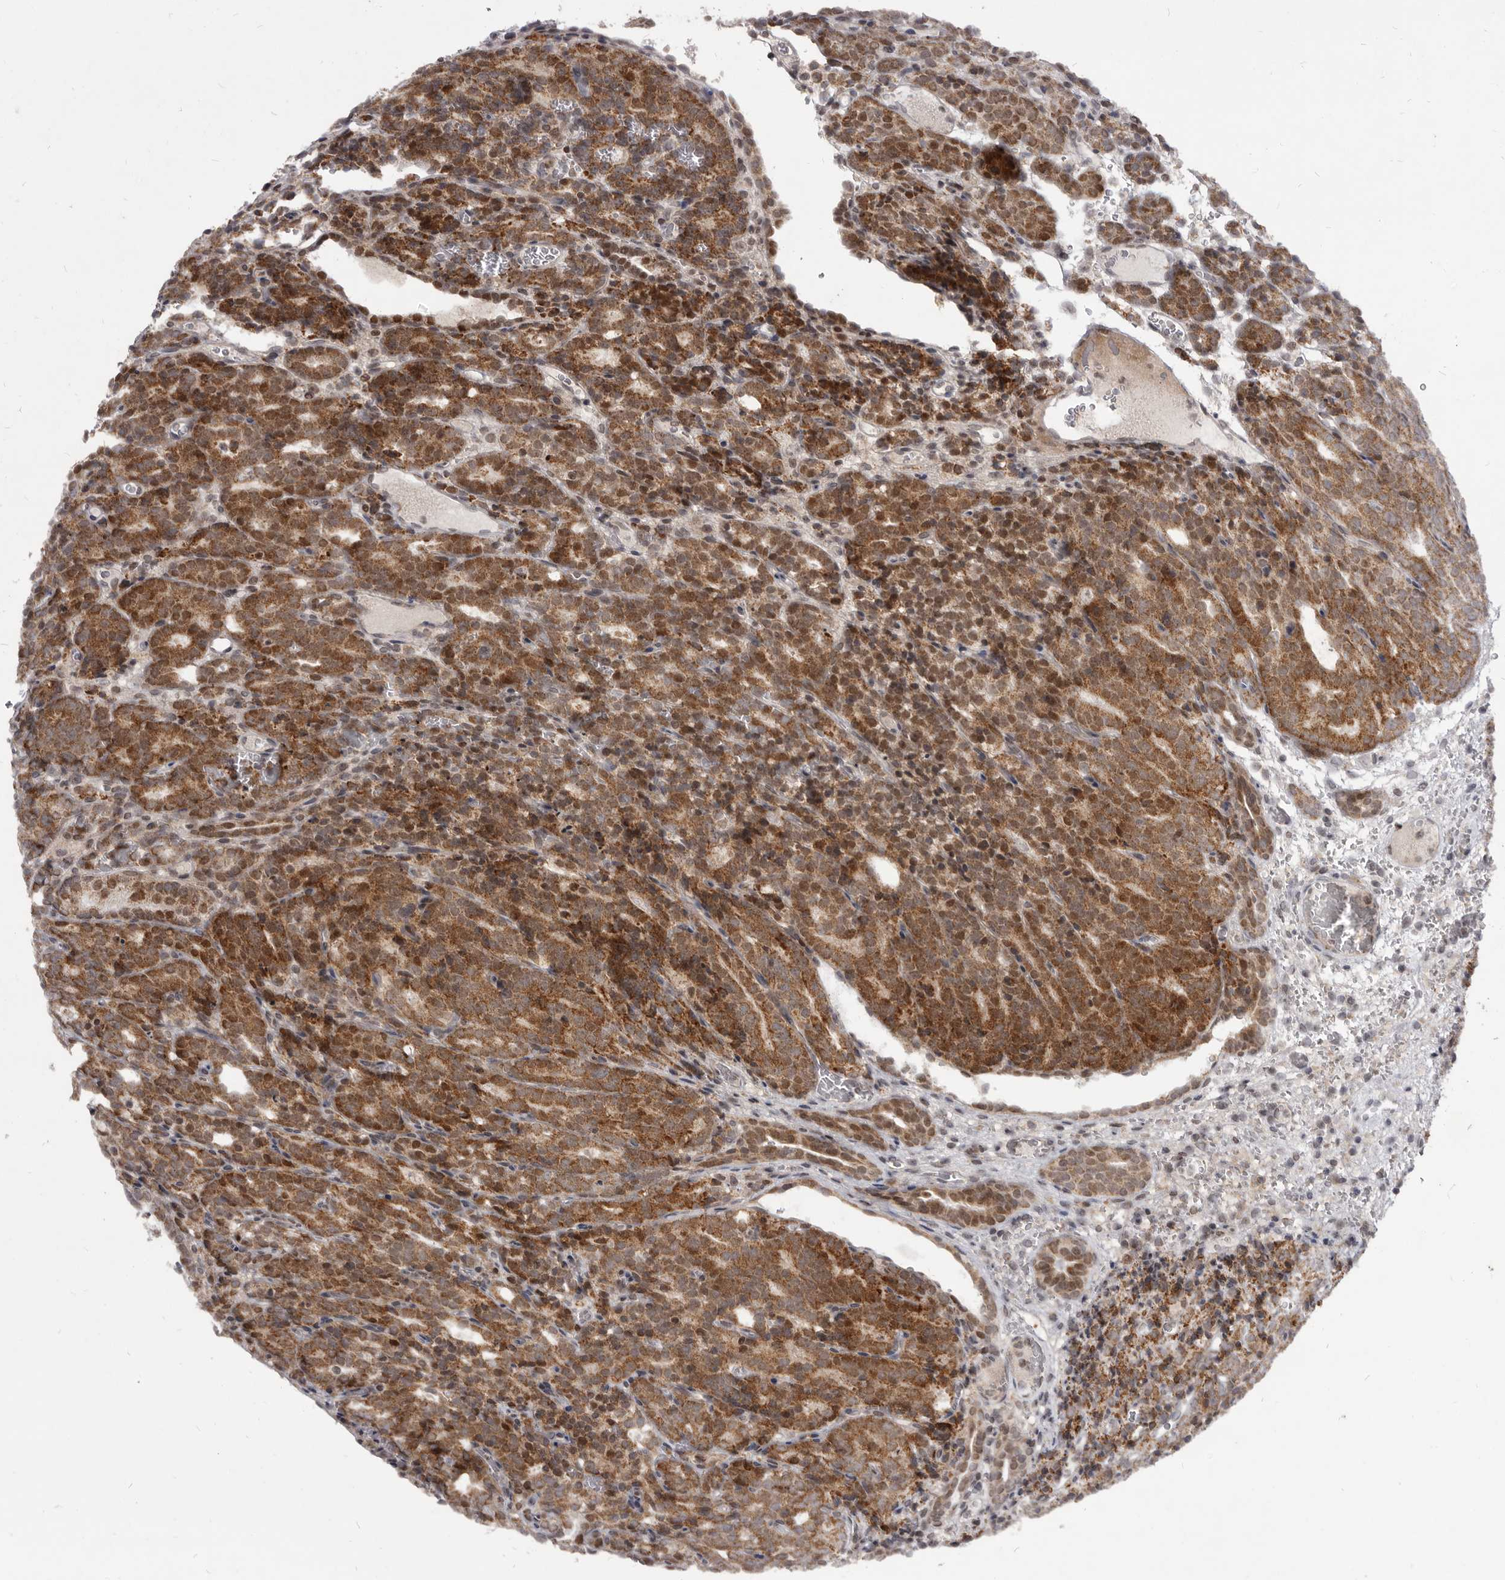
{"staining": {"intensity": "strong", "quantity": ">75%", "location": "cytoplasmic/membranous"}, "tissue": "prostate cancer", "cell_type": "Tumor cells", "image_type": "cancer", "snomed": [{"axis": "morphology", "description": "Adenocarcinoma, High grade"}, {"axis": "topography", "description": "Prostate"}], "caption": "Prostate cancer (adenocarcinoma (high-grade)) was stained to show a protein in brown. There is high levels of strong cytoplasmic/membranous positivity in approximately >75% of tumor cells.", "gene": "THUMPD1", "patient": {"sex": "male", "age": 62}}